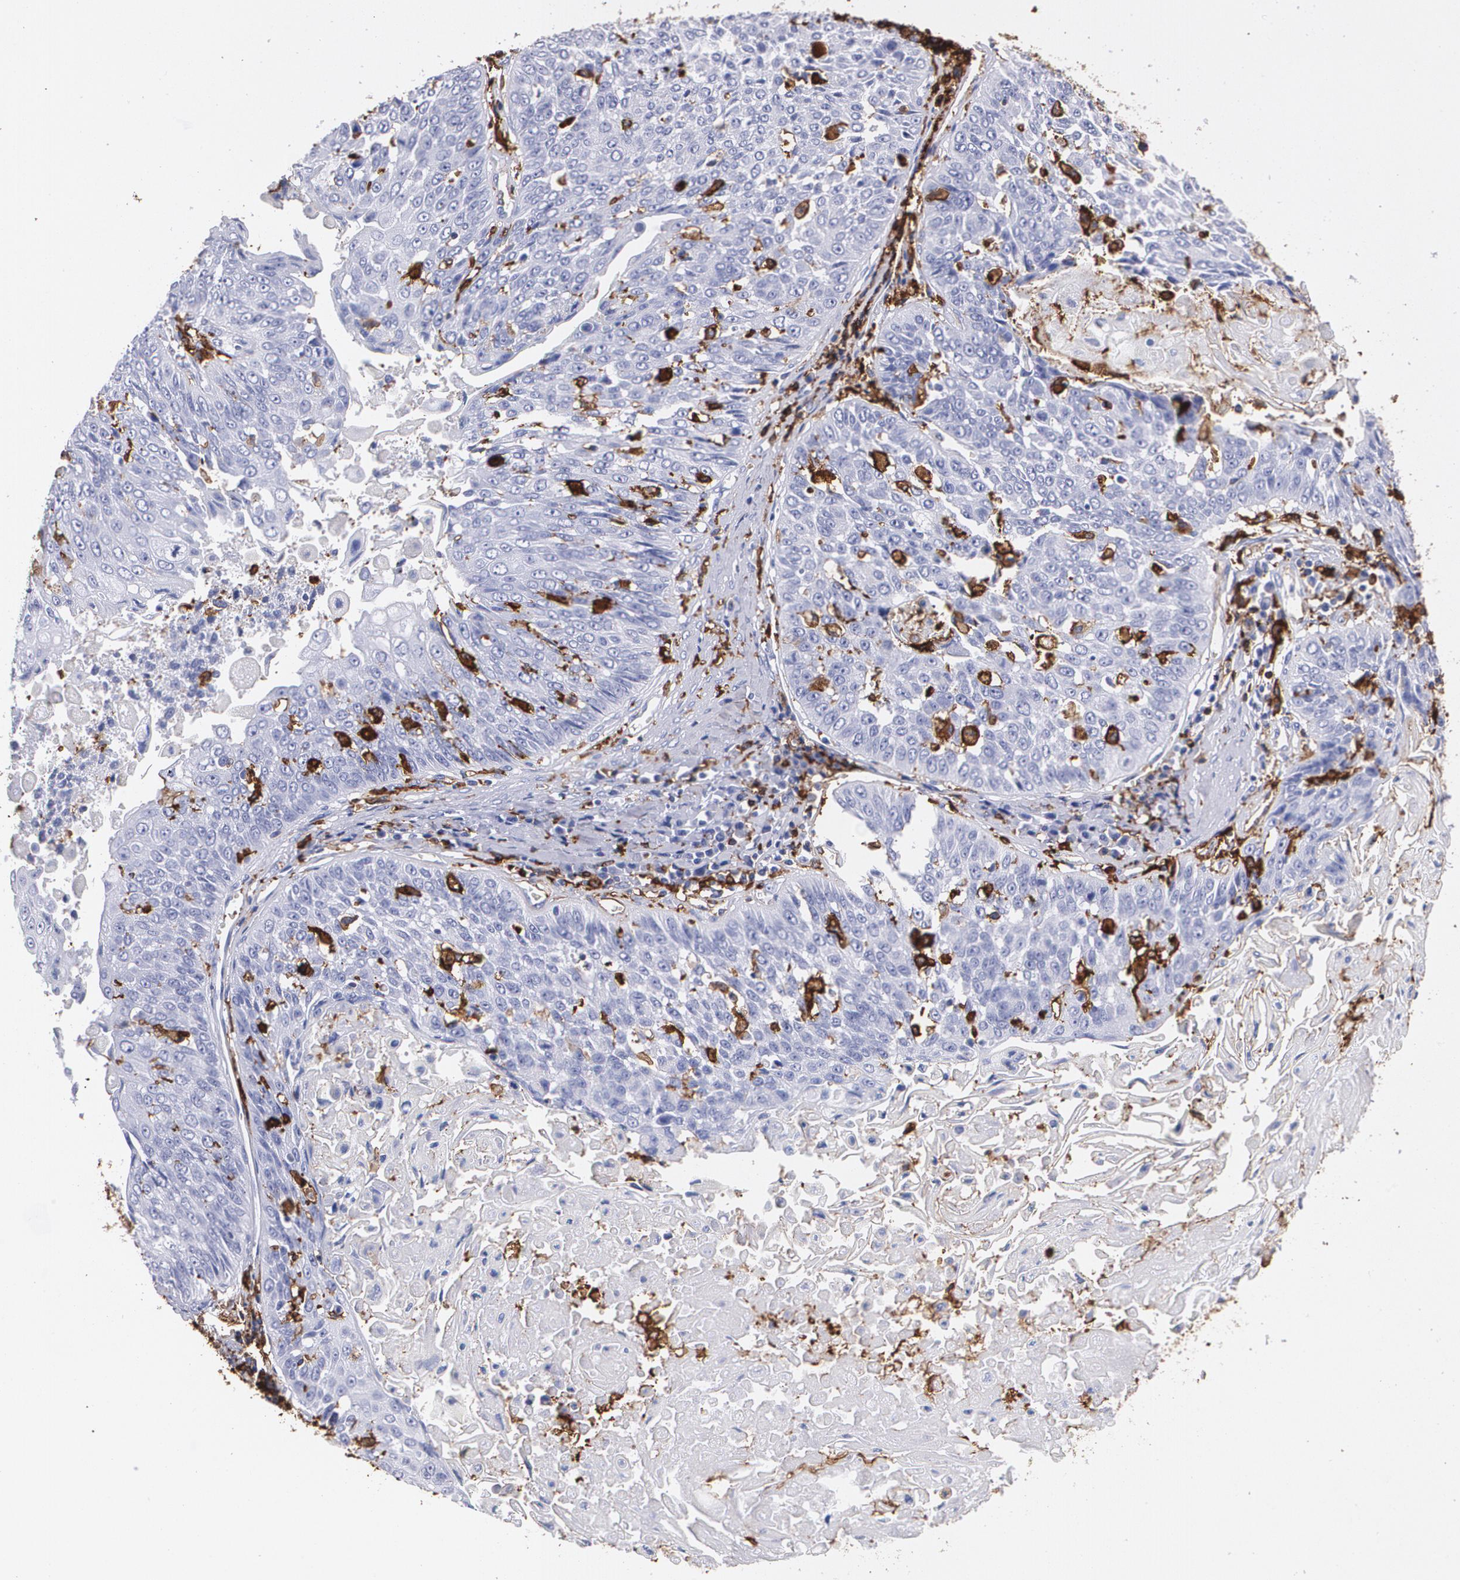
{"staining": {"intensity": "negative", "quantity": "none", "location": "none"}, "tissue": "lung cancer", "cell_type": "Tumor cells", "image_type": "cancer", "snomed": [{"axis": "morphology", "description": "Adenocarcinoma, NOS"}, {"axis": "topography", "description": "Lung"}], "caption": "DAB (3,3'-diaminobenzidine) immunohistochemical staining of lung adenocarcinoma shows no significant expression in tumor cells.", "gene": "HLA-DRA", "patient": {"sex": "male", "age": 60}}